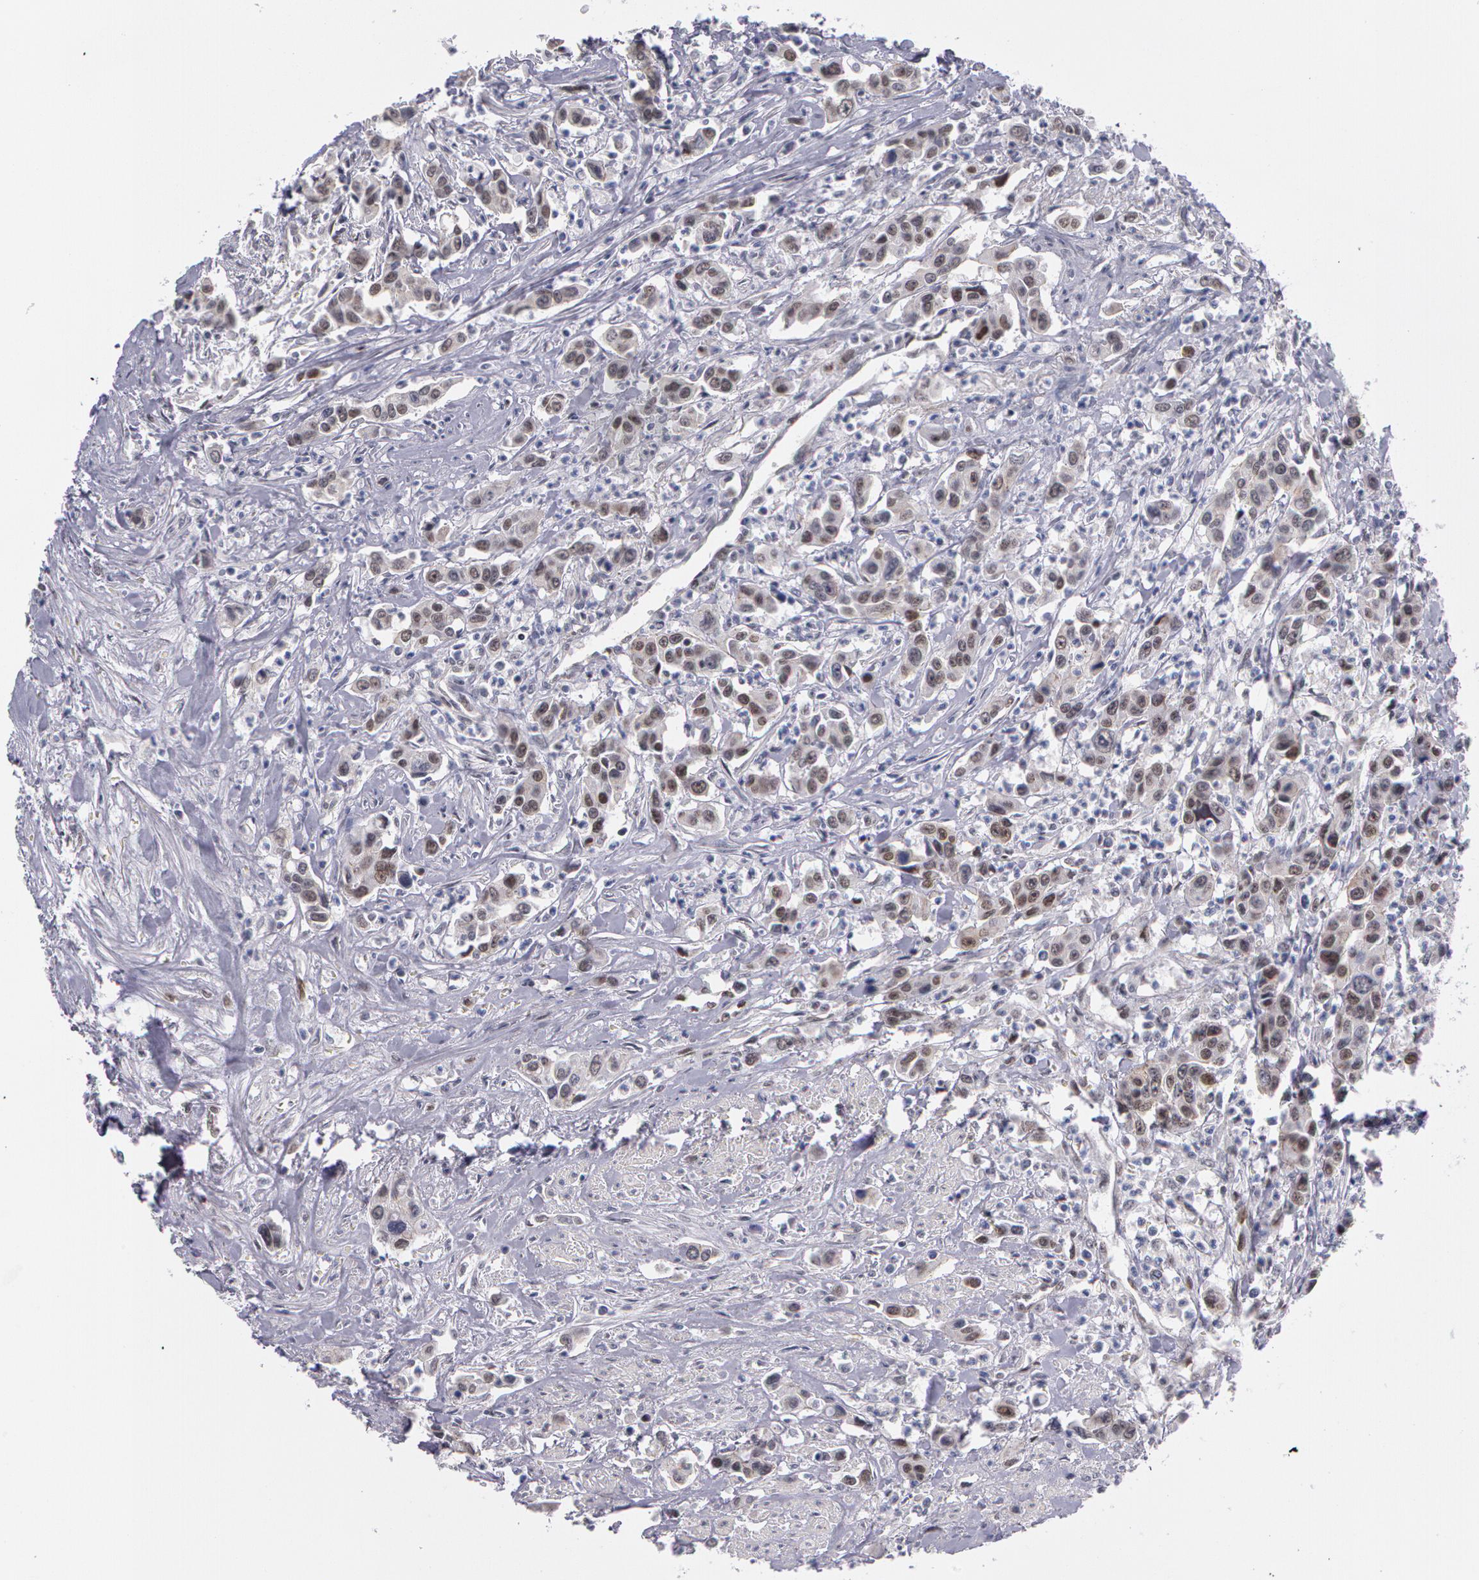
{"staining": {"intensity": "weak", "quantity": "<25%", "location": "nuclear"}, "tissue": "urothelial cancer", "cell_type": "Tumor cells", "image_type": "cancer", "snomed": [{"axis": "morphology", "description": "Urothelial carcinoma, High grade"}, {"axis": "topography", "description": "Urinary bladder"}], "caption": "Human high-grade urothelial carcinoma stained for a protein using immunohistochemistry shows no staining in tumor cells.", "gene": "PRICKLE1", "patient": {"sex": "male", "age": 86}}